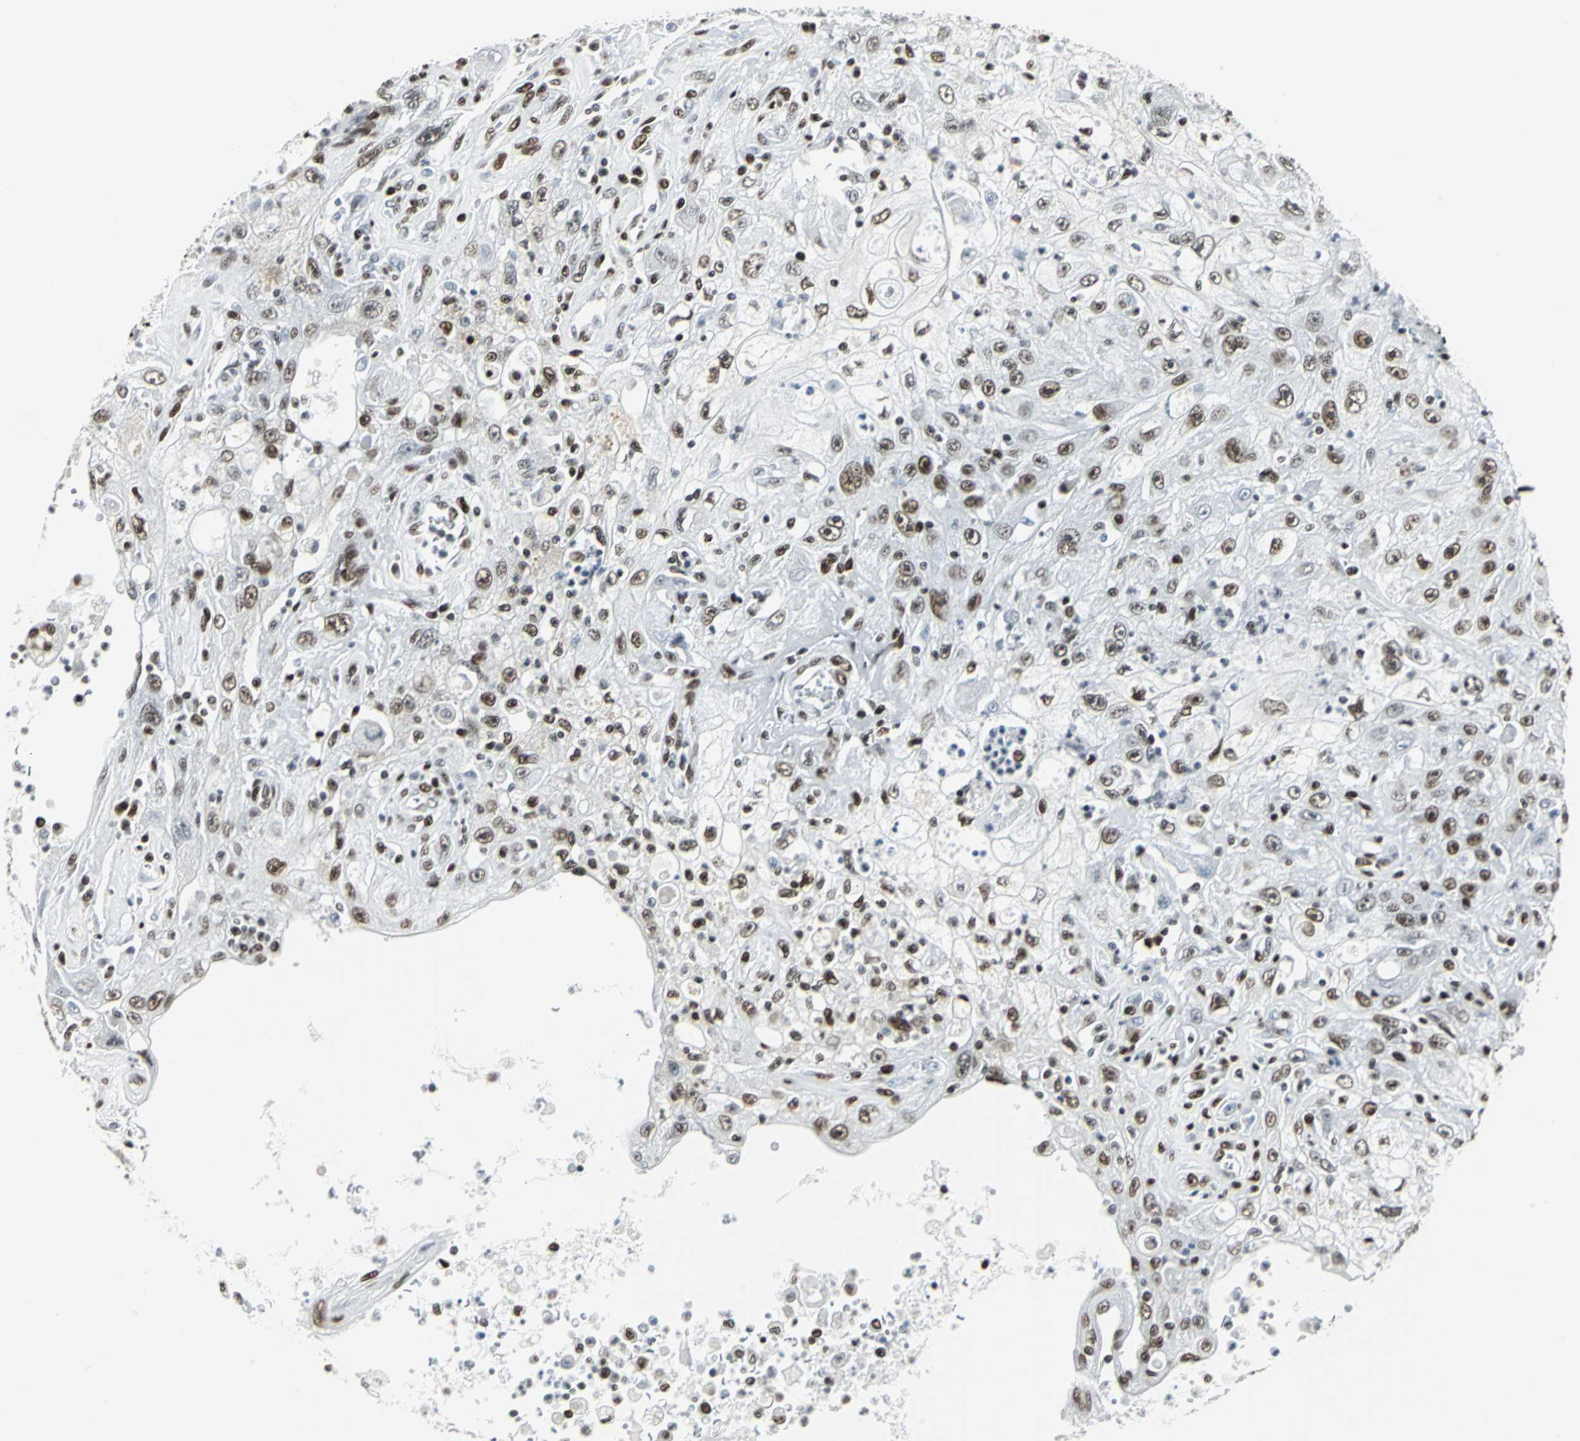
{"staining": {"intensity": "strong", "quantity": ">75%", "location": "nuclear"}, "tissue": "skin cancer", "cell_type": "Tumor cells", "image_type": "cancer", "snomed": [{"axis": "morphology", "description": "Squamous cell carcinoma, NOS"}, {"axis": "topography", "description": "Skin"}], "caption": "DAB (3,3'-diaminobenzidine) immunohistochemical staining of skin squamous cell carcinoma demonstrates strong nuclear protein positivity in approximately >75% of tumor cells.", "gene": "HDAC2", "patient": {"sex": "male", "age": 75}}